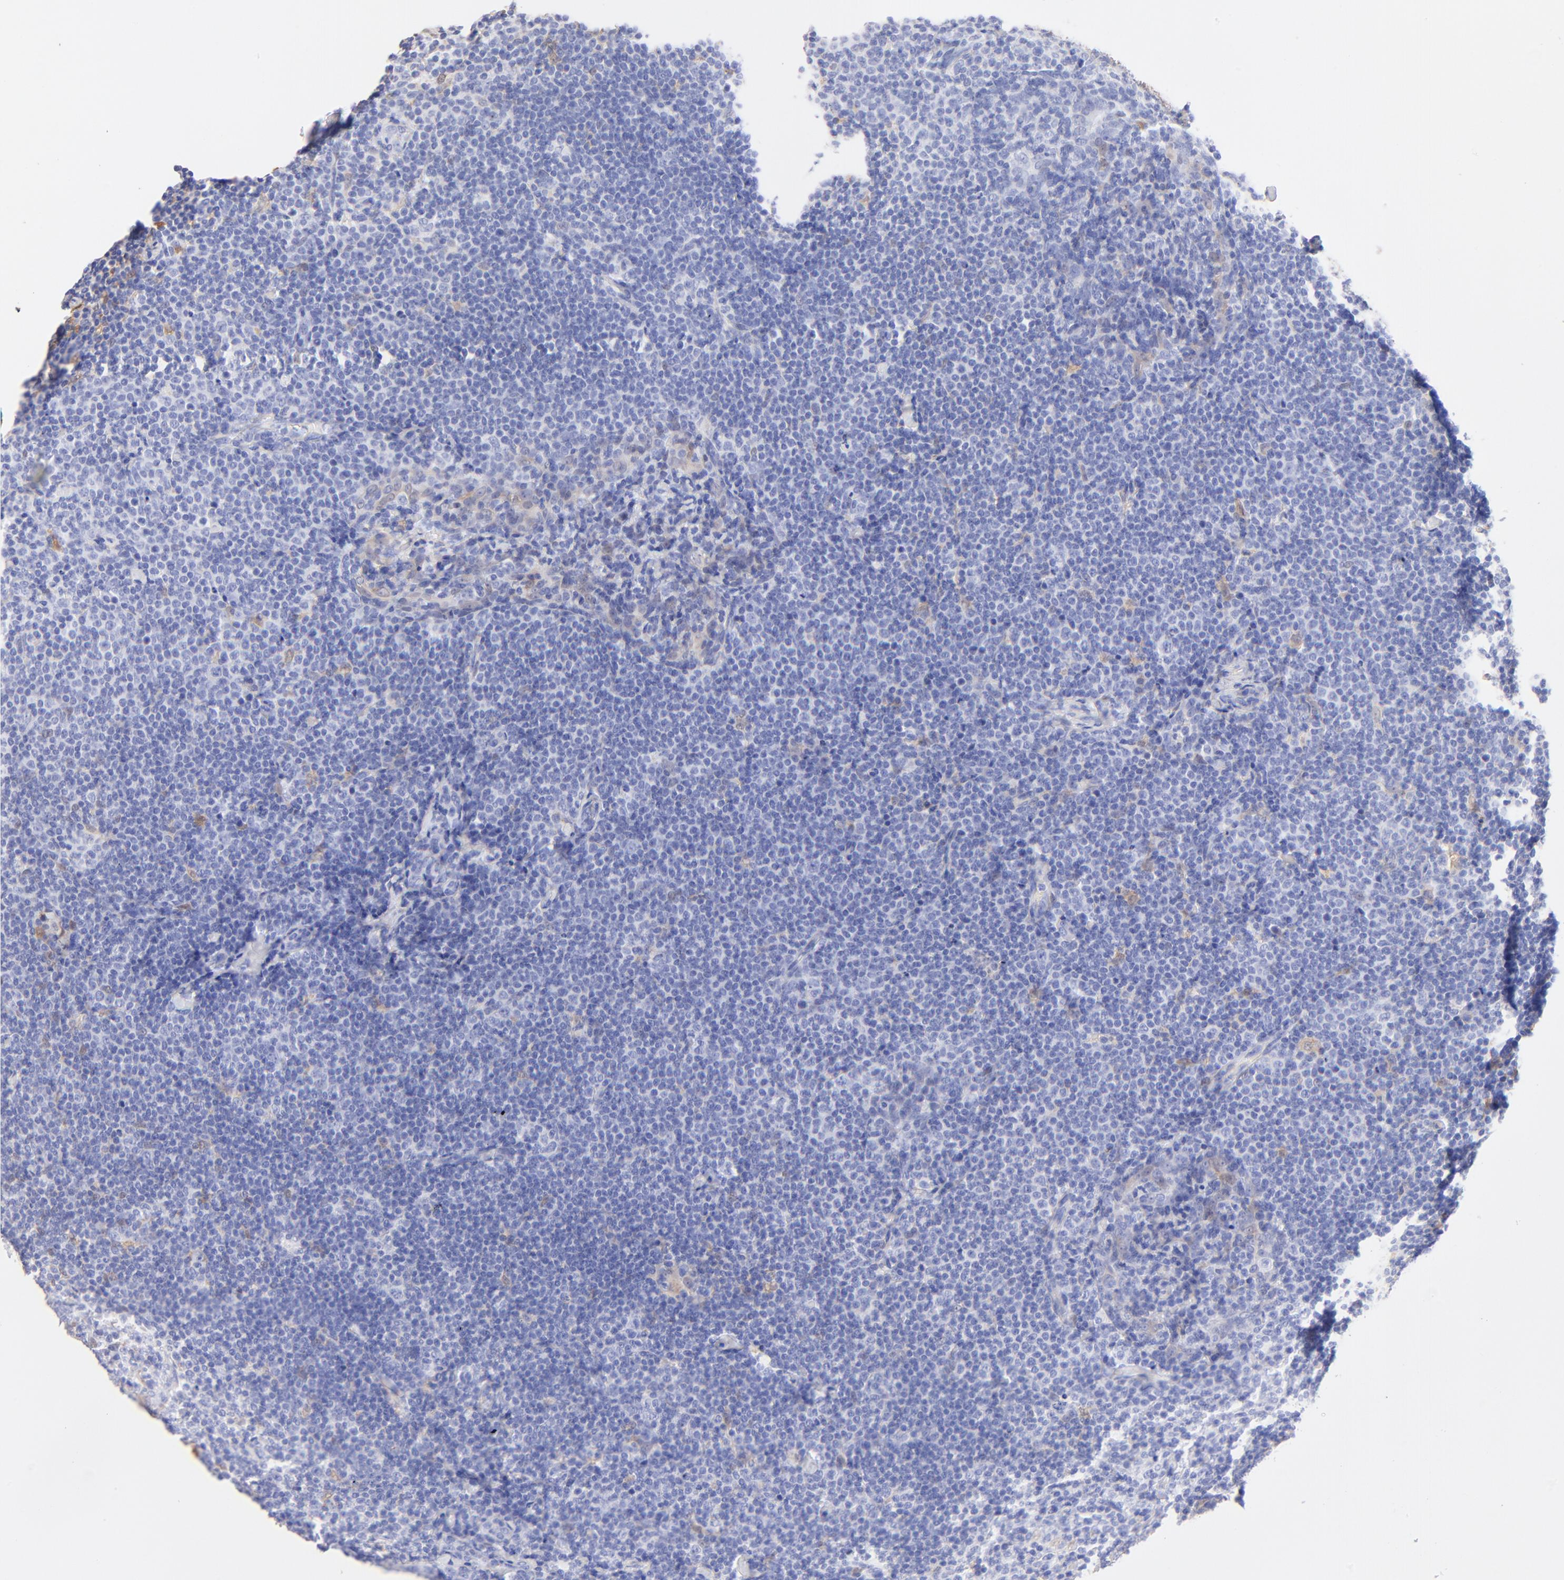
{"staining": {"intensity": "weak", "quantity": "<25%", "location": "cytoplasmic/membranous"}, "tissue": "lymph node", "cell_type": "Germinal center cells", "image_type": "normal", "snomed": [{"axis": "morphology", "description": "Normal tissue, NOS"}, {"axis": "morphology", "description": "Uncertain malignant potential"}, {"axis": "topography", "description": "Lymph node"}, {"axis": "topography", "description": "Salivary gland, NOS"}], "caption": "The immunohistochemistry (IHC) image has no significant positivity in germinal center cells of lymph node.", "gene": "ALDH1A1", "patient": {"sex": "female", "age": 51}}